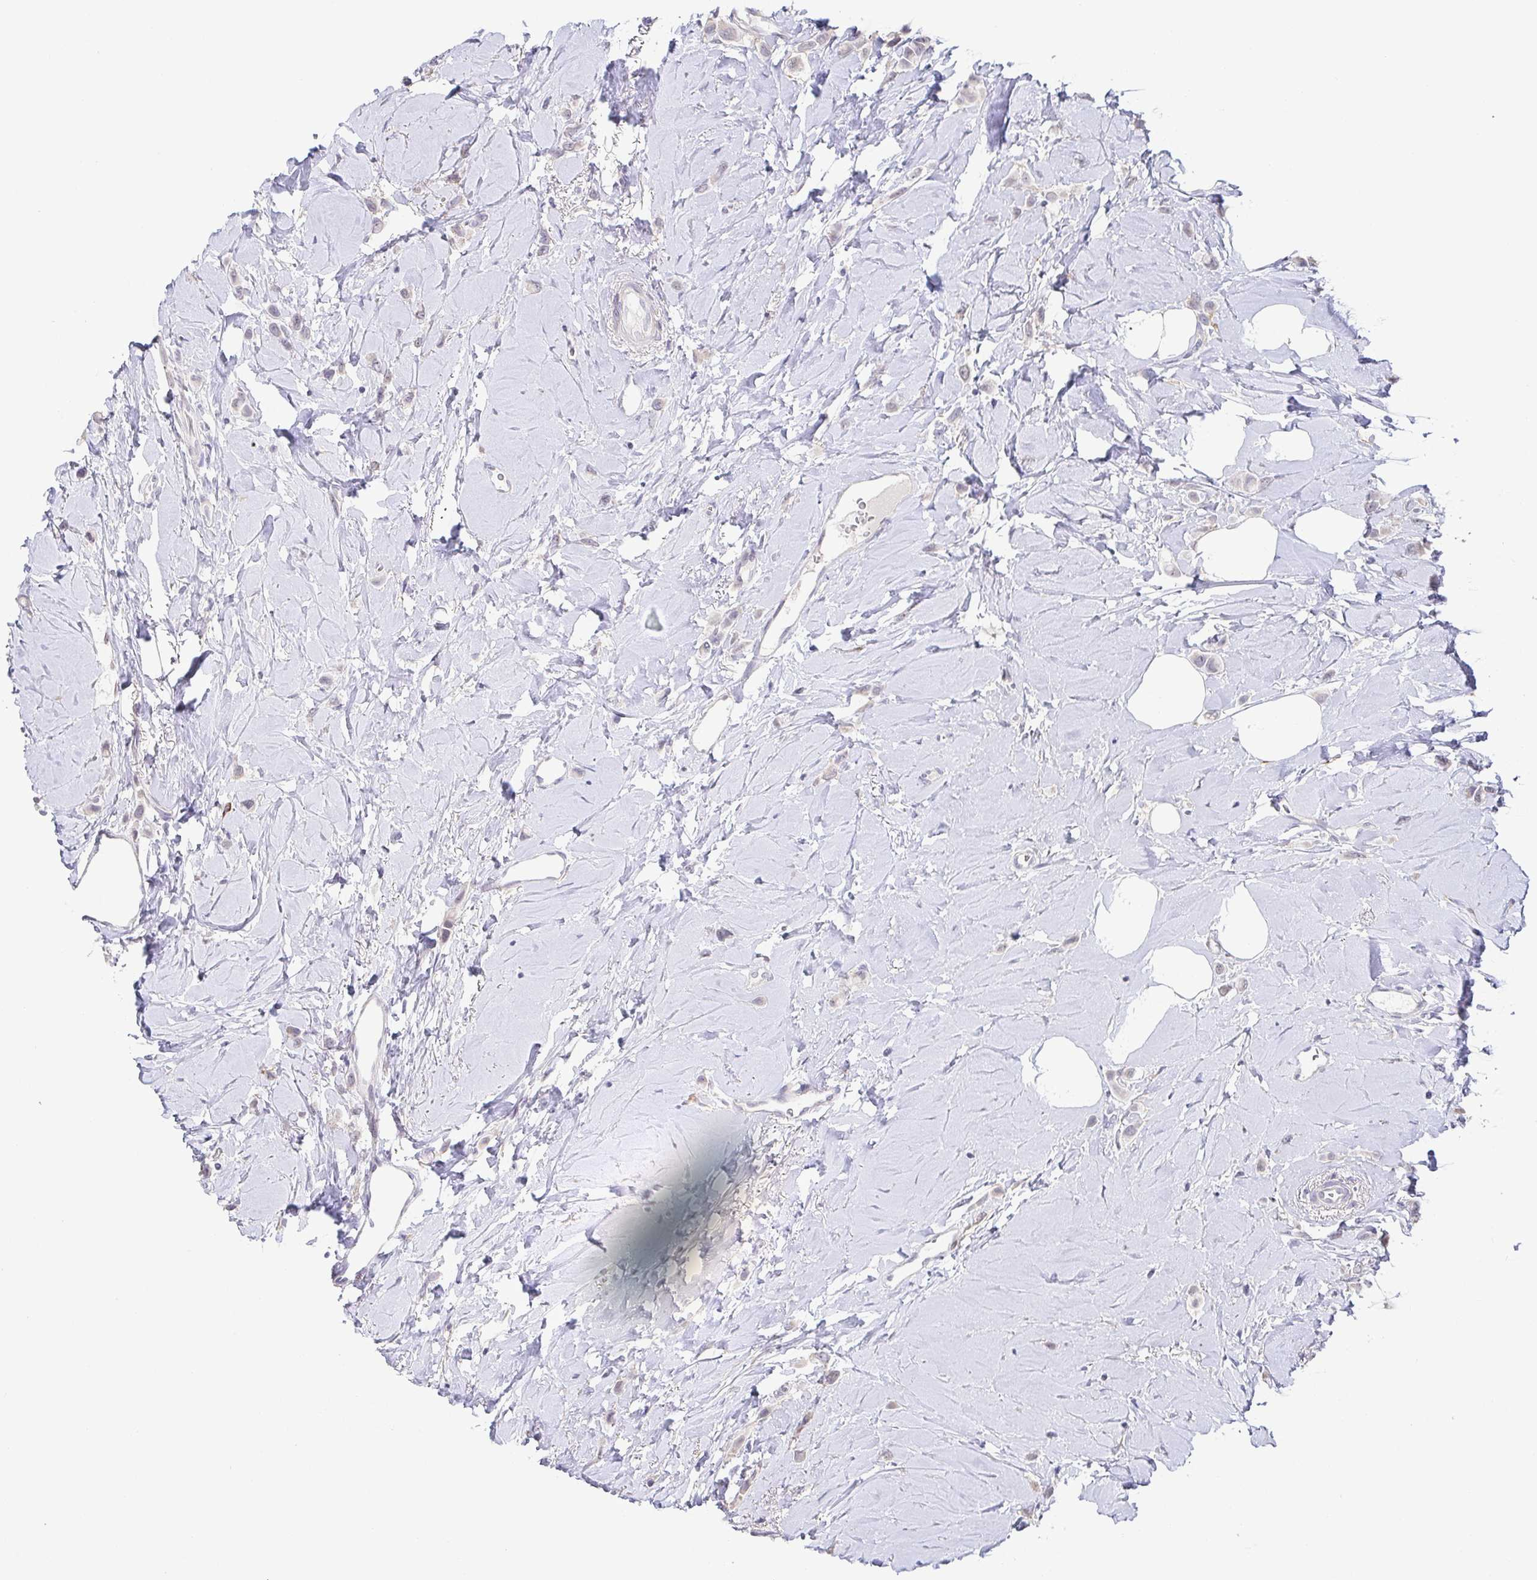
{"staining": {"intensity": "weak", "quantity": "25%-75%", "location": "nuclear"}, "tissue": "breast cancer", "cell_type": "Tumor cells", "image_type": "cancer", "snomed": [{"axis": "morphology", "description": "Lobular carcinoma"}, {"axis": "topography", "description": "Breast"}], "caption": "Breast lobular carcinoma stained with DAB immunohistochemistry demonstrates low levels of weak nuclear expression in about 25%-75% of tumor cells.", "gene": "NEFH", "patient": {"sex": "female", "age": 66}}